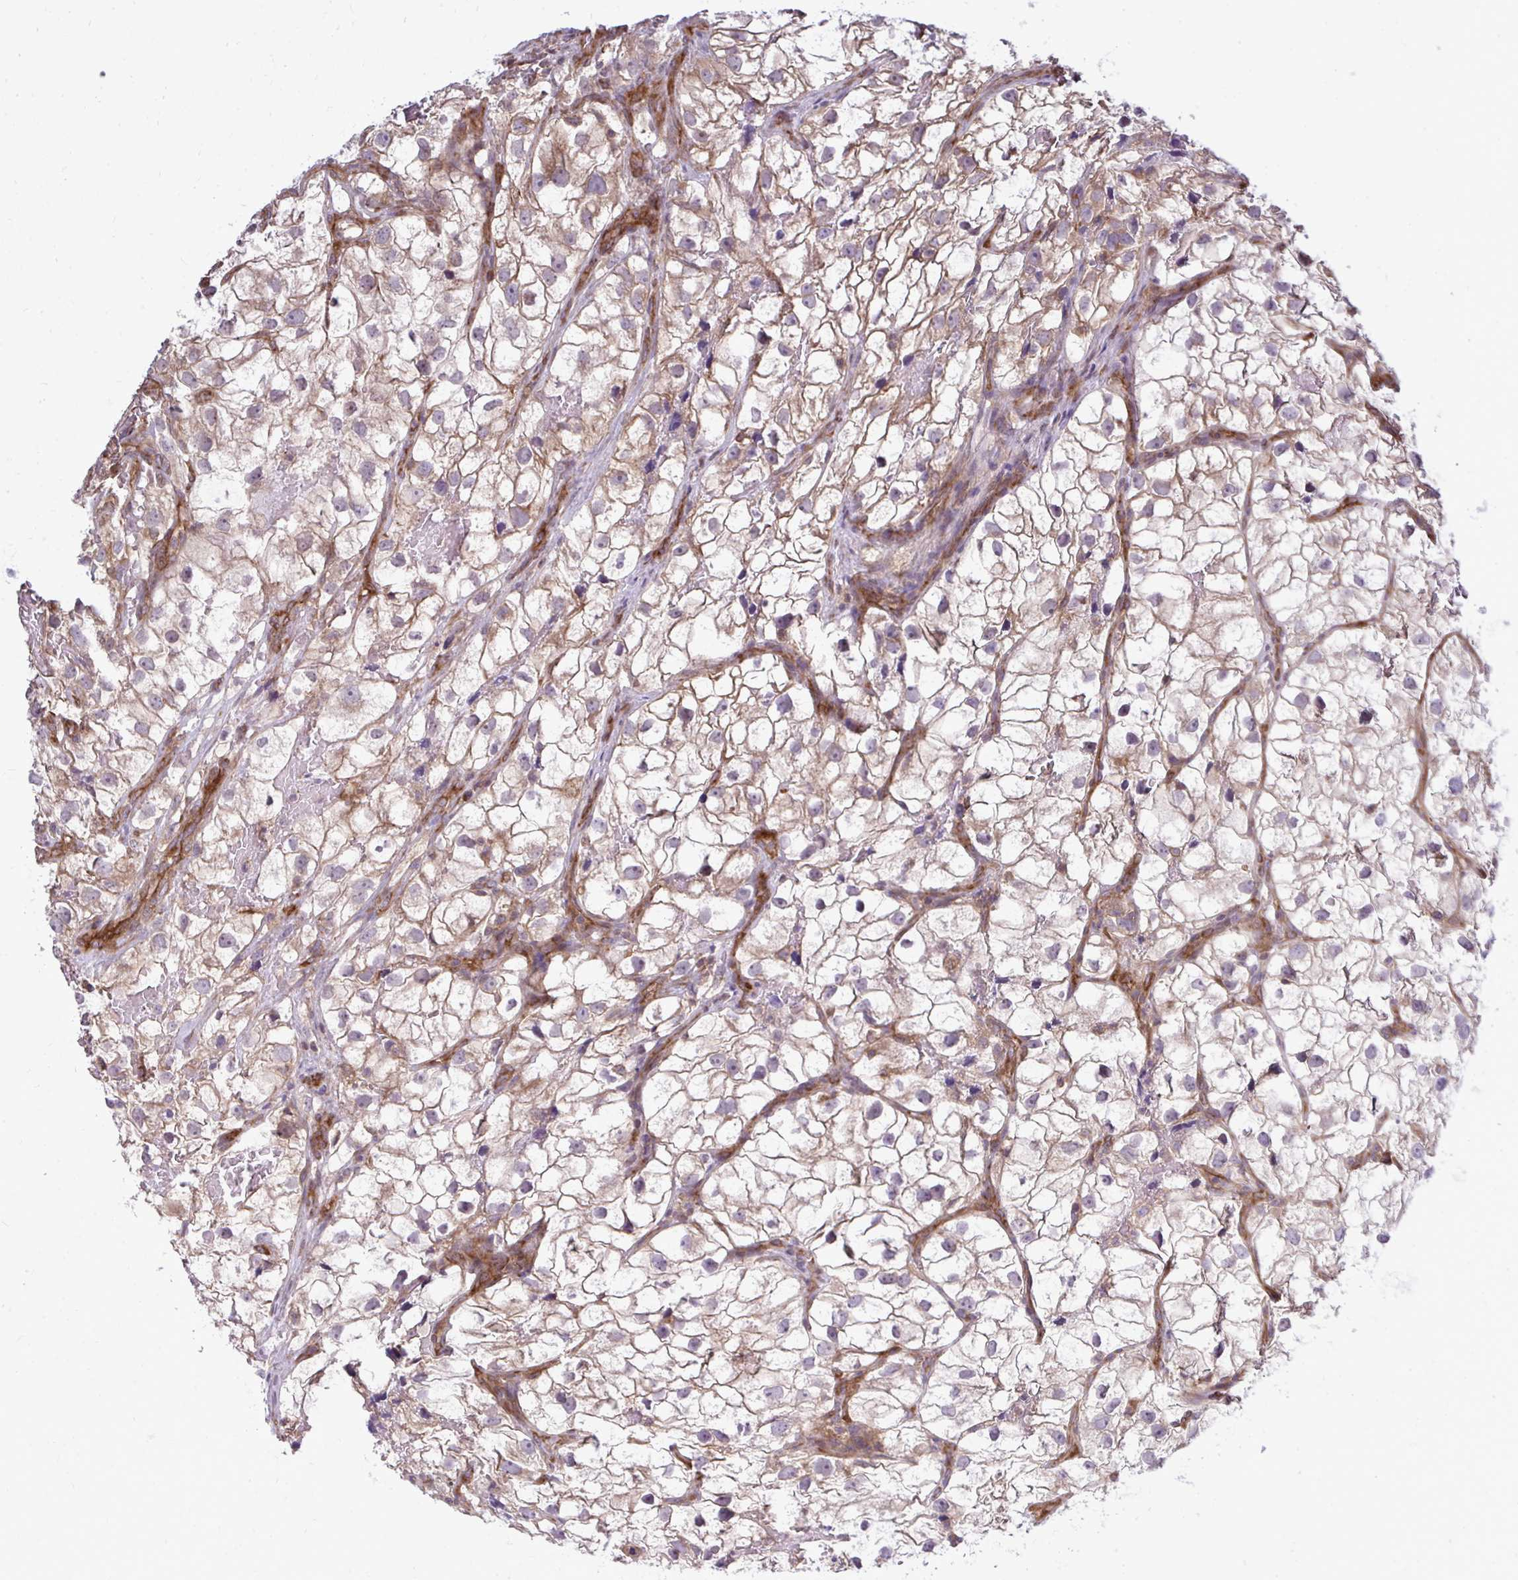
{"staining": {"intensity": "weak", "quantity": ">75%", "location": "cytoplasmic/membranous"}, "tissue": "renal cancer", "cell_type": "Tumor cells", "image_type": "cancer", "snomed": [{"axis": "morphology", "description": "Adenocarcinoma, NOS"}, {"axis": "topography", "description": "Kidney"}], "caption": "Renal cancer stained with immunohistochemistry (IHC) demonstrates weak cytoplasmic/membranous expression in about >75% of tumor cells.", "gene": "FUT10", "patient": {"sex": "male", "age": 59}}